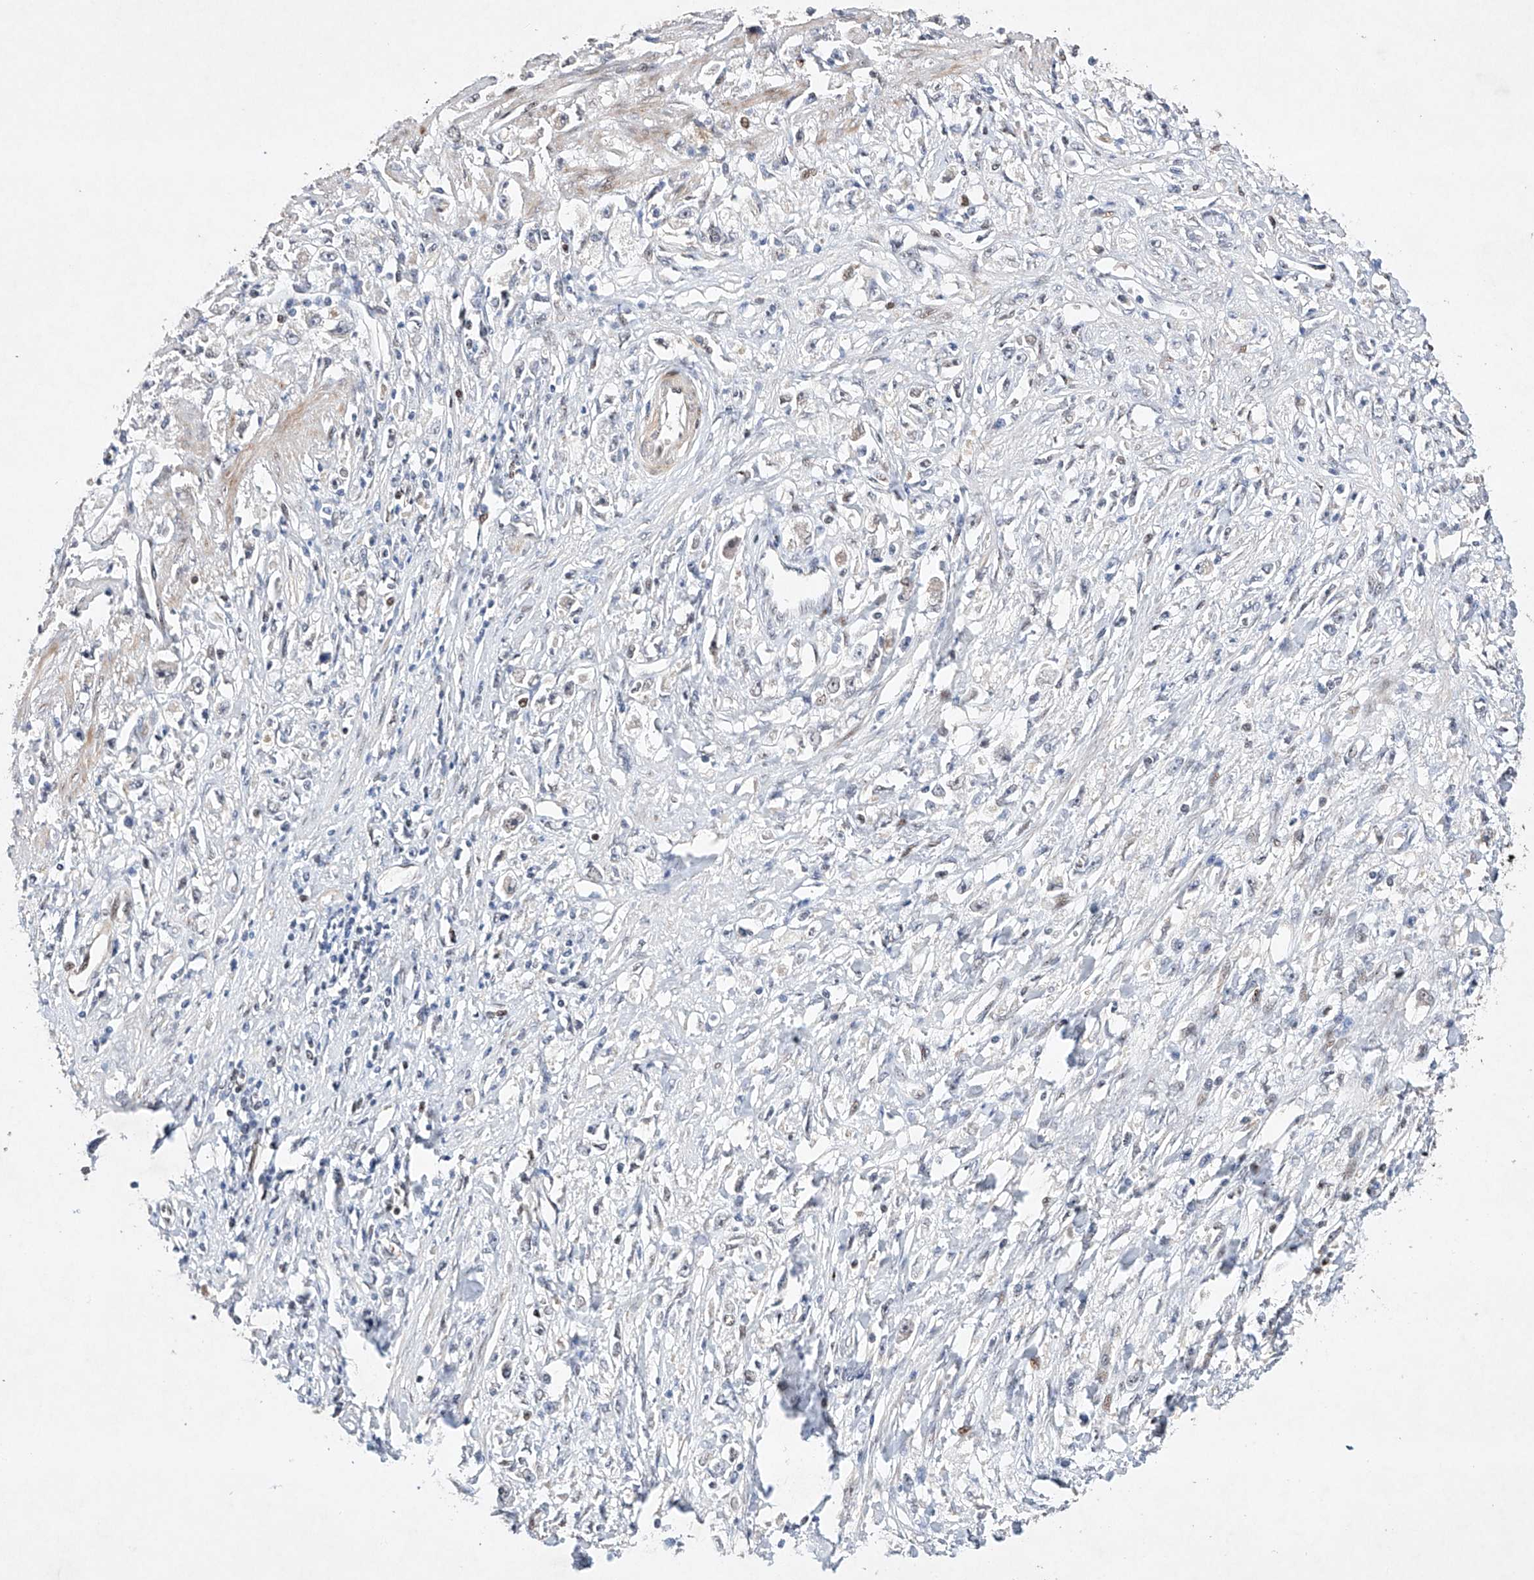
{"staining": {"intensity": "negative", "quantity": "none", "location": "none"}, "tissue": "stomach cancer", "cell_type": "Tumor cells", "image_type": "cancer", "snomed": [{"axis": "morphology", "description": "Adenocarcinoma, NOS"}, {"axis": "topography", "description": "Stomach"}], "caption": "Human adenocarcinoma (stomach) stained for a protein using immunohistochemistry reveals no positivity in tumor cells.", "gene": "AFG1L", "patient": {"sex": "female", "age": 59}}